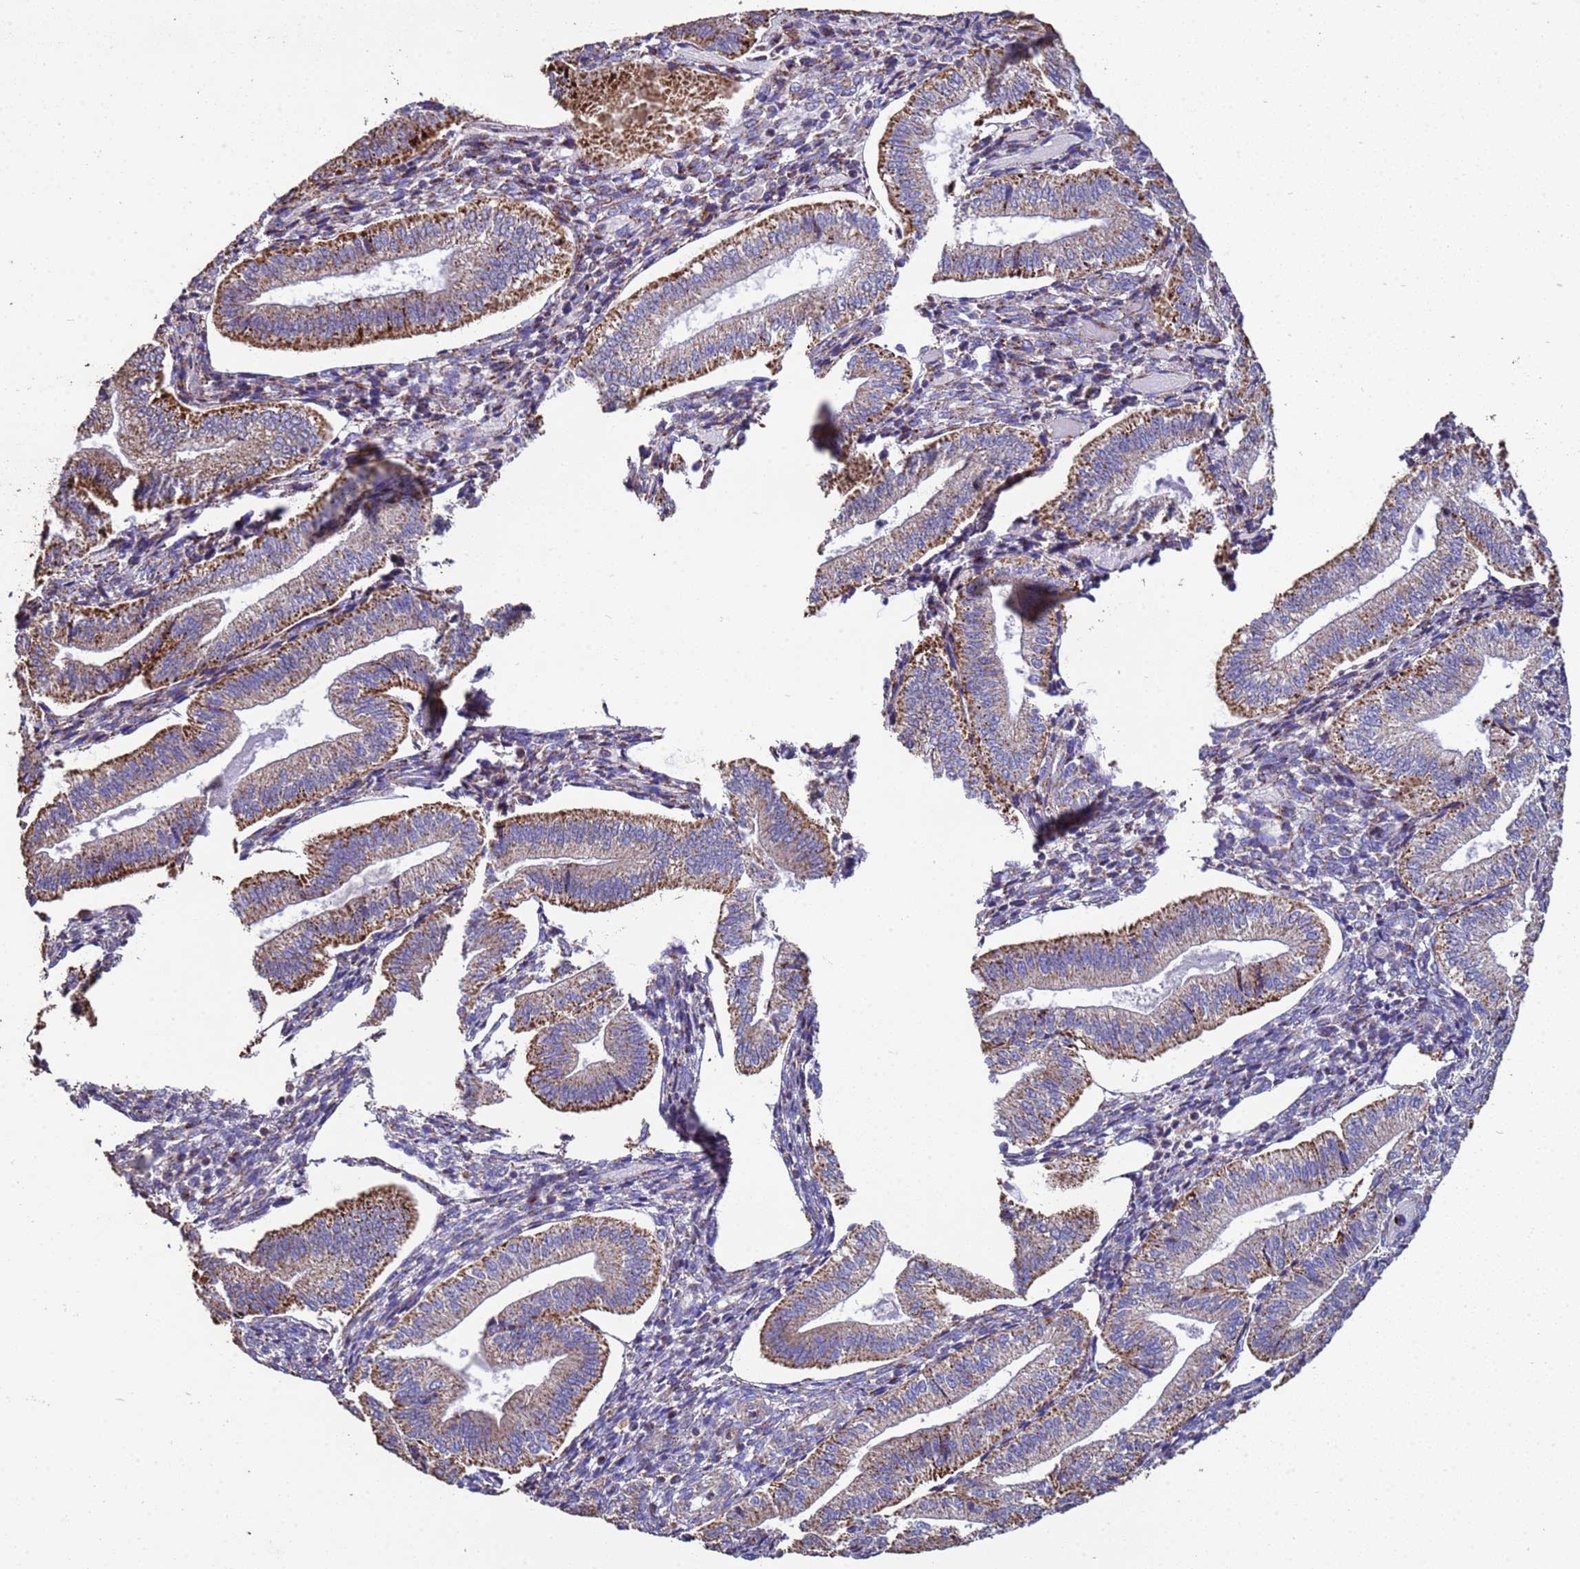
{"staining": {"intensity": "negative", "quantity": "none", "location": "none"}, "tissue": "endometrium", "cell_type": "Cells in endometrial stroma", "image_type": "normal", "snomed": [{"axis": "morphology", "description": "Normal tissue, NOS"}, {"axis": "topography", "description": "Endometrium"}], "caption": "DAB immunohistochemical staining of normal human endometrium exhibits no significant positivity in cells in endometrial stroma. Nuclei are stained in blue.", "gene": "ZNFX1", "patient": {"sex": "female", "age": 34}}